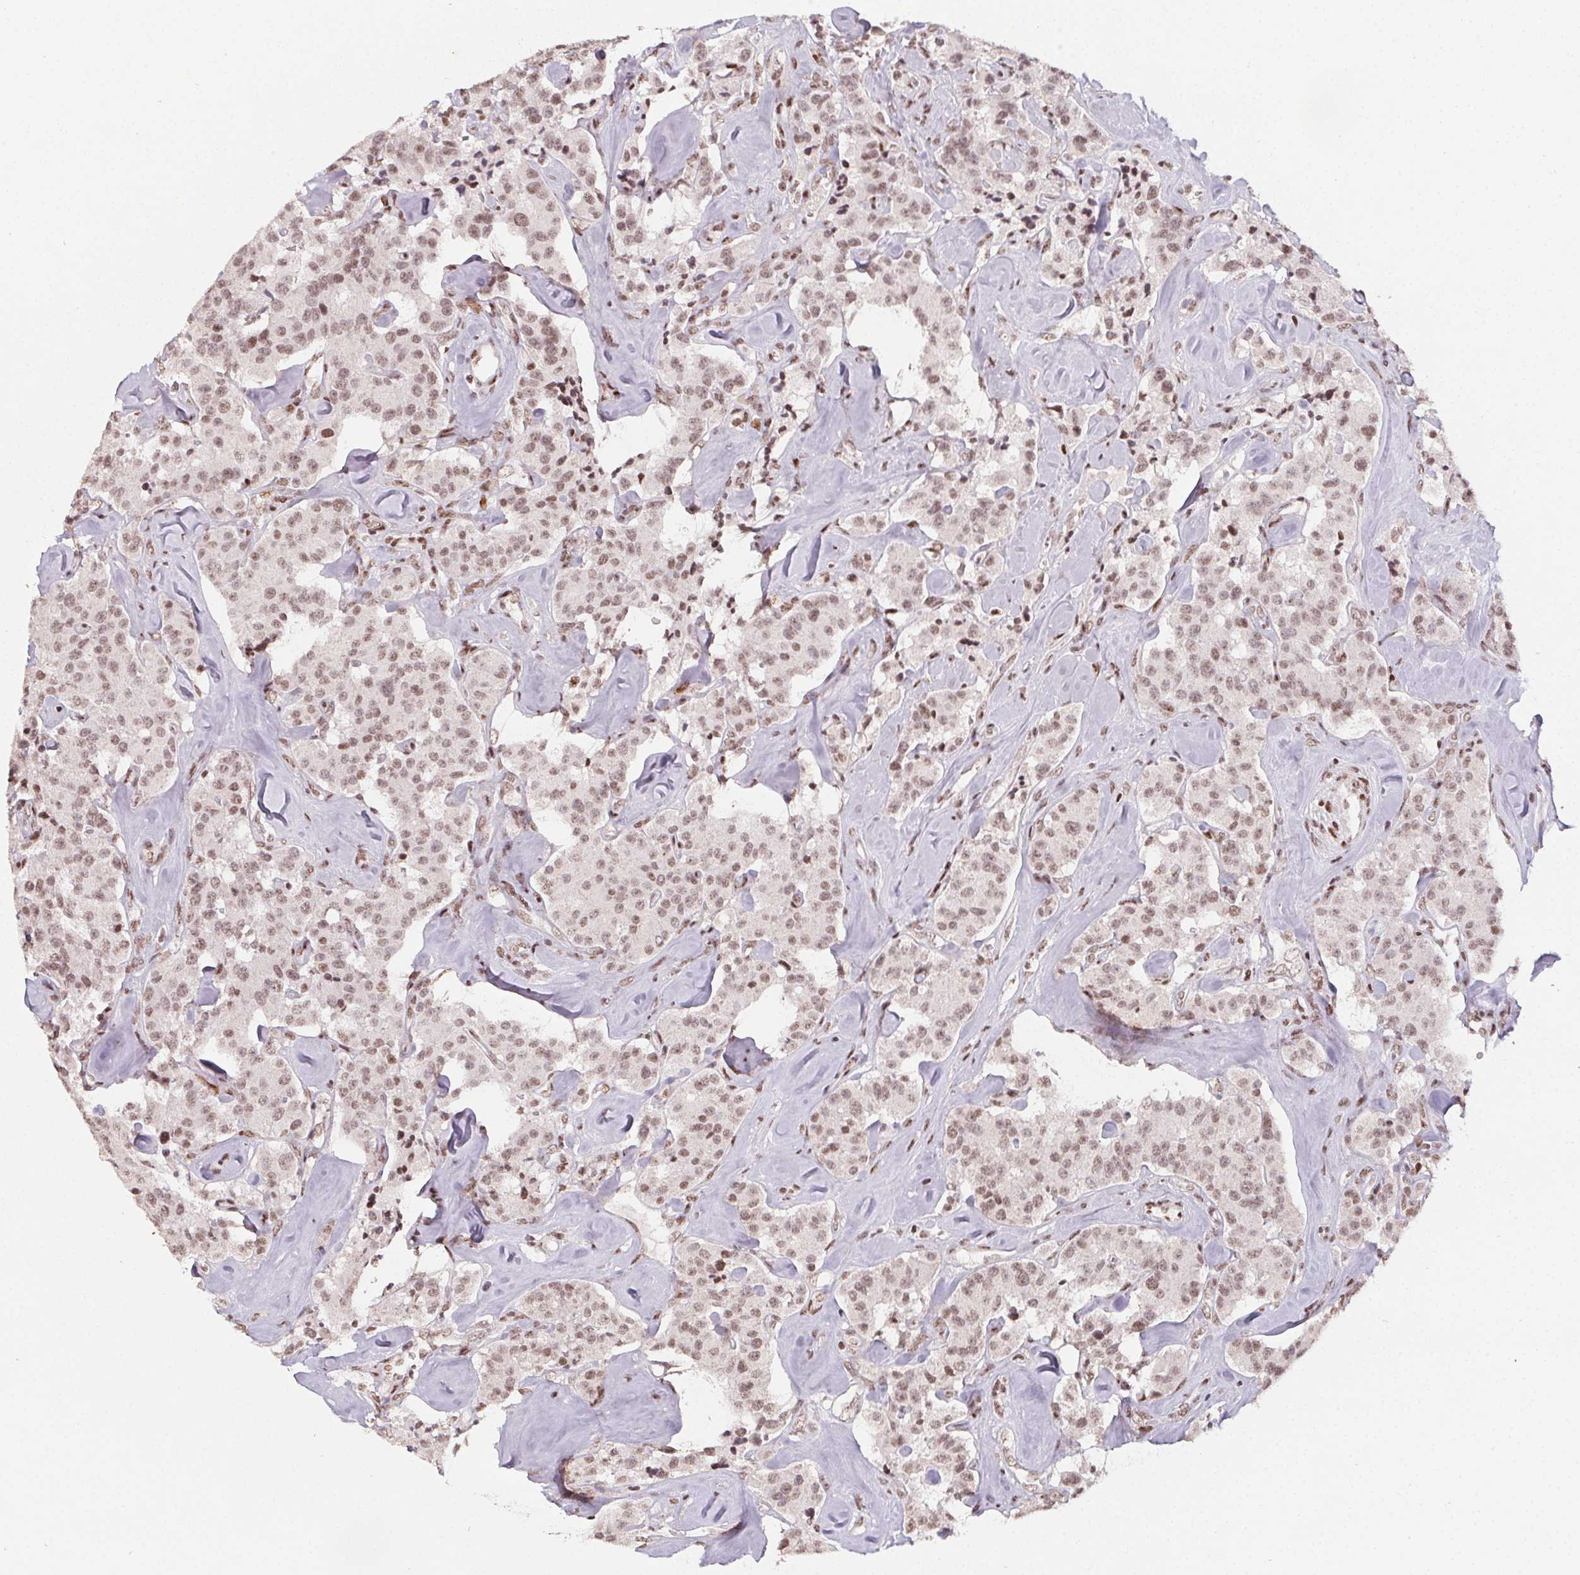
{"staining": {"intensity": "moderate", "quantity": ">75%", "location": "nuclear"}, "tissue": "carcinoid", "cell_type": "Tumor cells", "image_type": "cancer", "snomed": [{"axis": "morphology", "description": "Carcinoid, malignant, NOS"}, {"axis": "topography", "description": "Pancreas"}], "caption": "Immunohistochemistry (IHC) photomicrograph of human carcinoid (malignant) stained for a protein (brown), which shows medium levels of moderate nuclear staining in about >75% of tumor cells.", "gene": "KMT2A", "patient": {"sex": "male", "age": 41}}